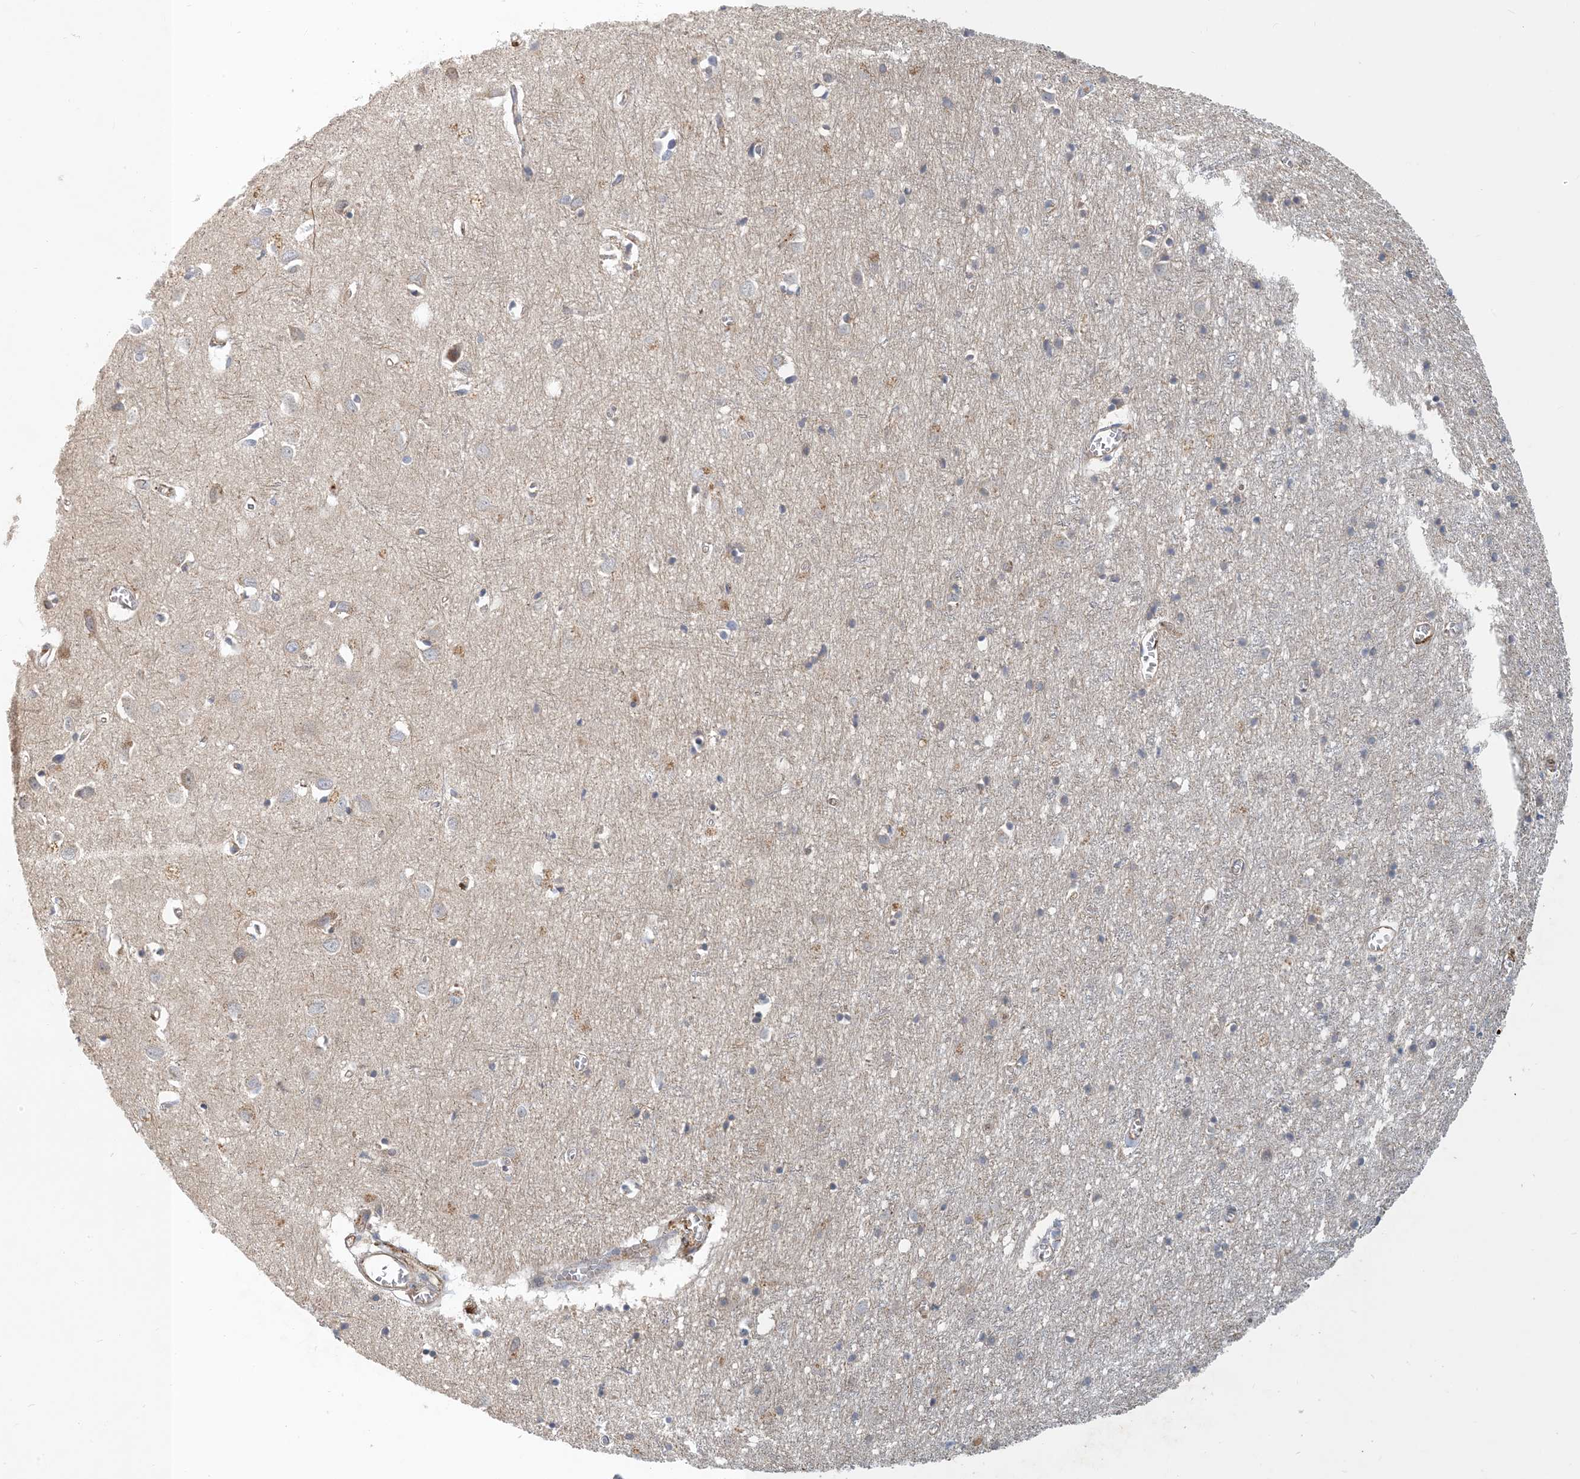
{"staining": {"intensity": "moderate", "quantity": "25%-75%", "location": "cytoplasmic/membranous"}, "tissue": "cerebral cortex", "cell_type": "Endothelial cells", "image_type": "normal", "snomed": [{"axis": "morphology", "description": "Normal tissue, NOS"}, {"axis": "topography", "description": "Cerebral cortex"}], "caption": "Protein expression analysis of unremarkable human cerebral cortex reveals moderate cytoplasmic/membranous positivity in approximately 25%-75% of endothelial cells. Immunohistochemistry (ihc) stains the protein in brown and the nuclei are stained blue.", "gene": "ZBTB3", "patient": {"sex": "female", "age": 64}}